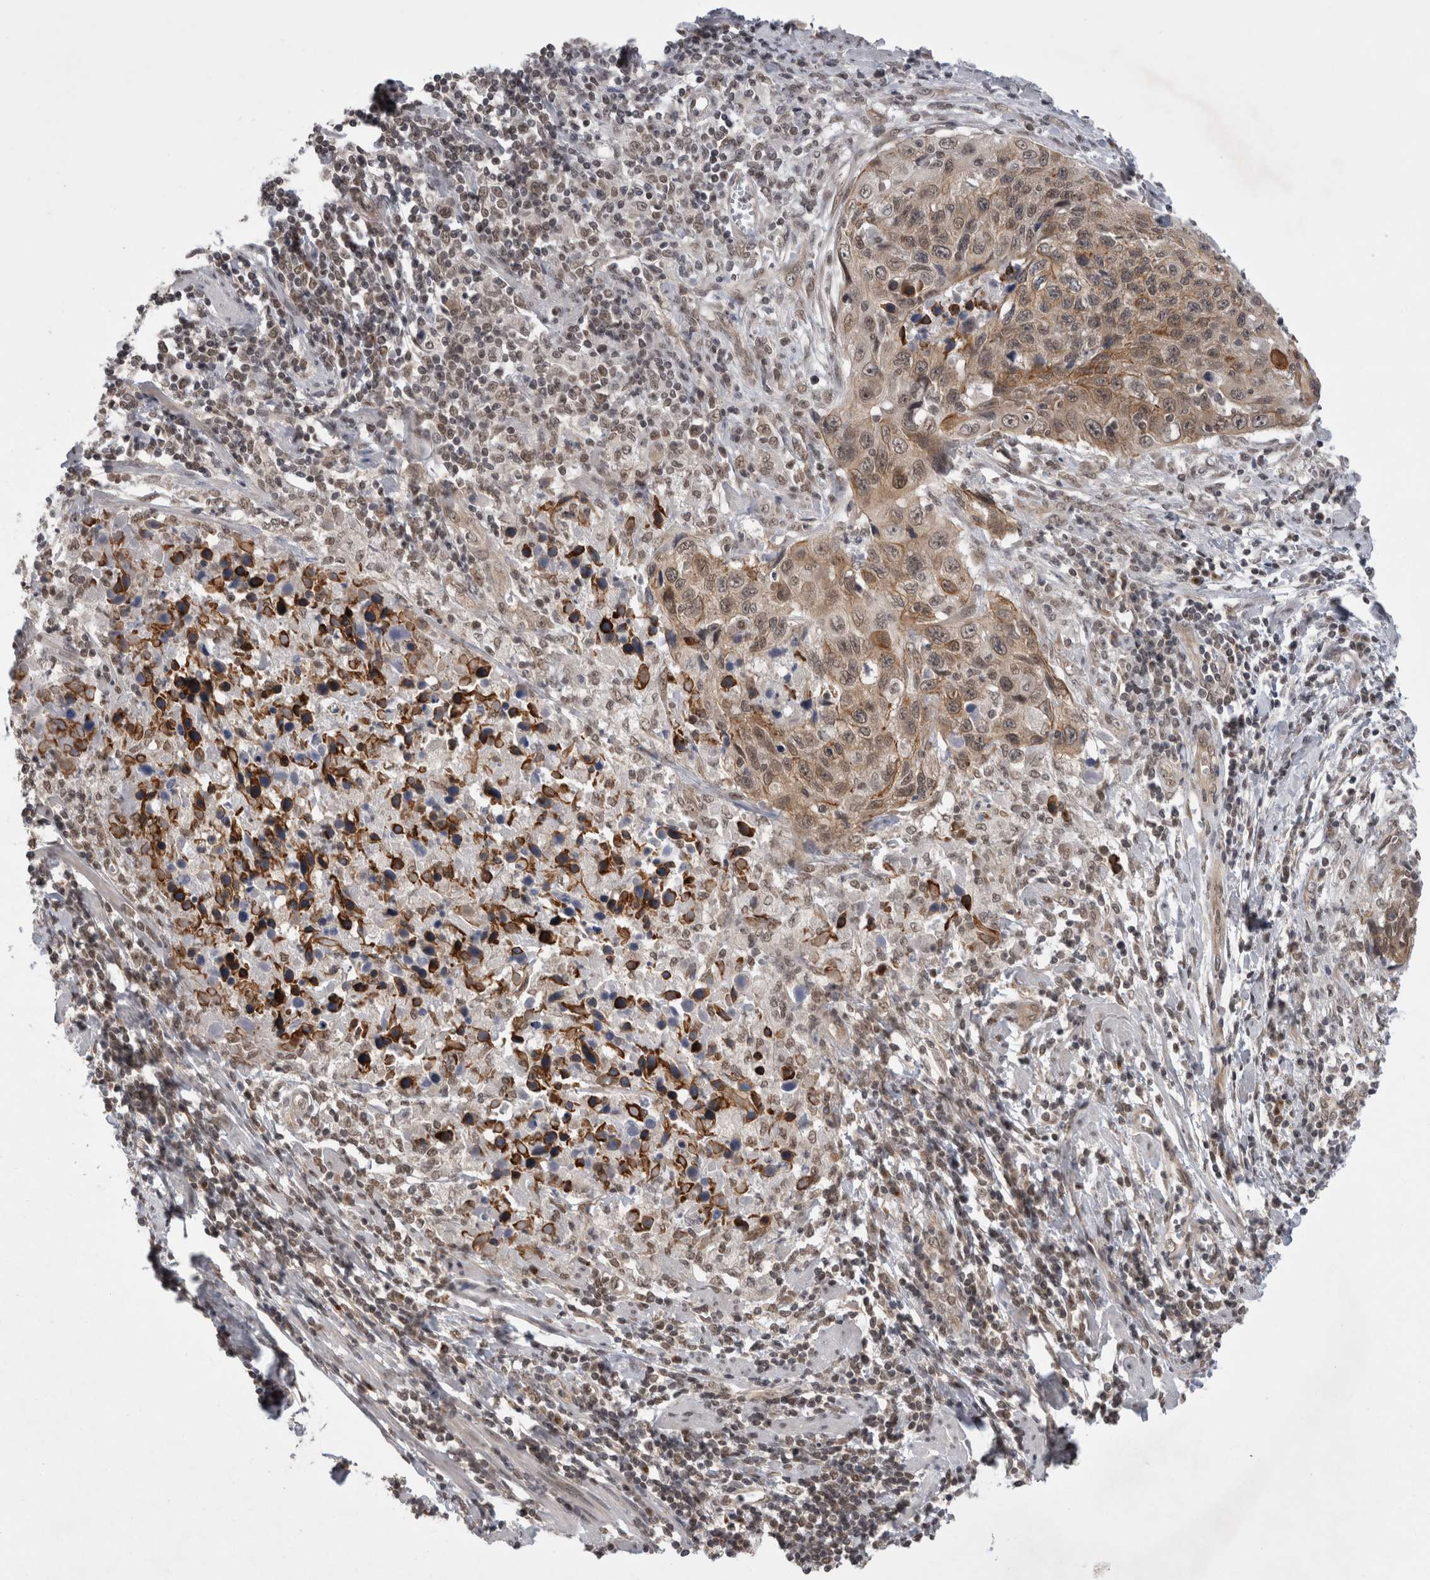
{"staining": {"intensity": "weak", "quantity": ">75%", "location": "cytoplasmic/membranous,nuclear"}, "tissue": "cervical cancer", "cell_type": "Tumor cells", "image_type": "cancer", "snomed": [{"axis": "morphology", "description": "Squamous cell carcinoma, NOS"}, {"axis": "topography", "description": "Cervix"}], "caption": "Immunohistochemistry (IHC) staining of cervical cancer, which demonstrates low levels of weak cytoplasmic/membranous and nuclear expression in about >75% of tumor cells indicating weak cytoplasmic/membranous and nuclear protein expression. The staining was performed using DAB (3,3'-diaminobenzidine) (brown) for protein detection and nuclei were counterstained in hematoxylin (blue).", "gene": "ZNF341", "patient": {"sex": "female", "age": 53}}